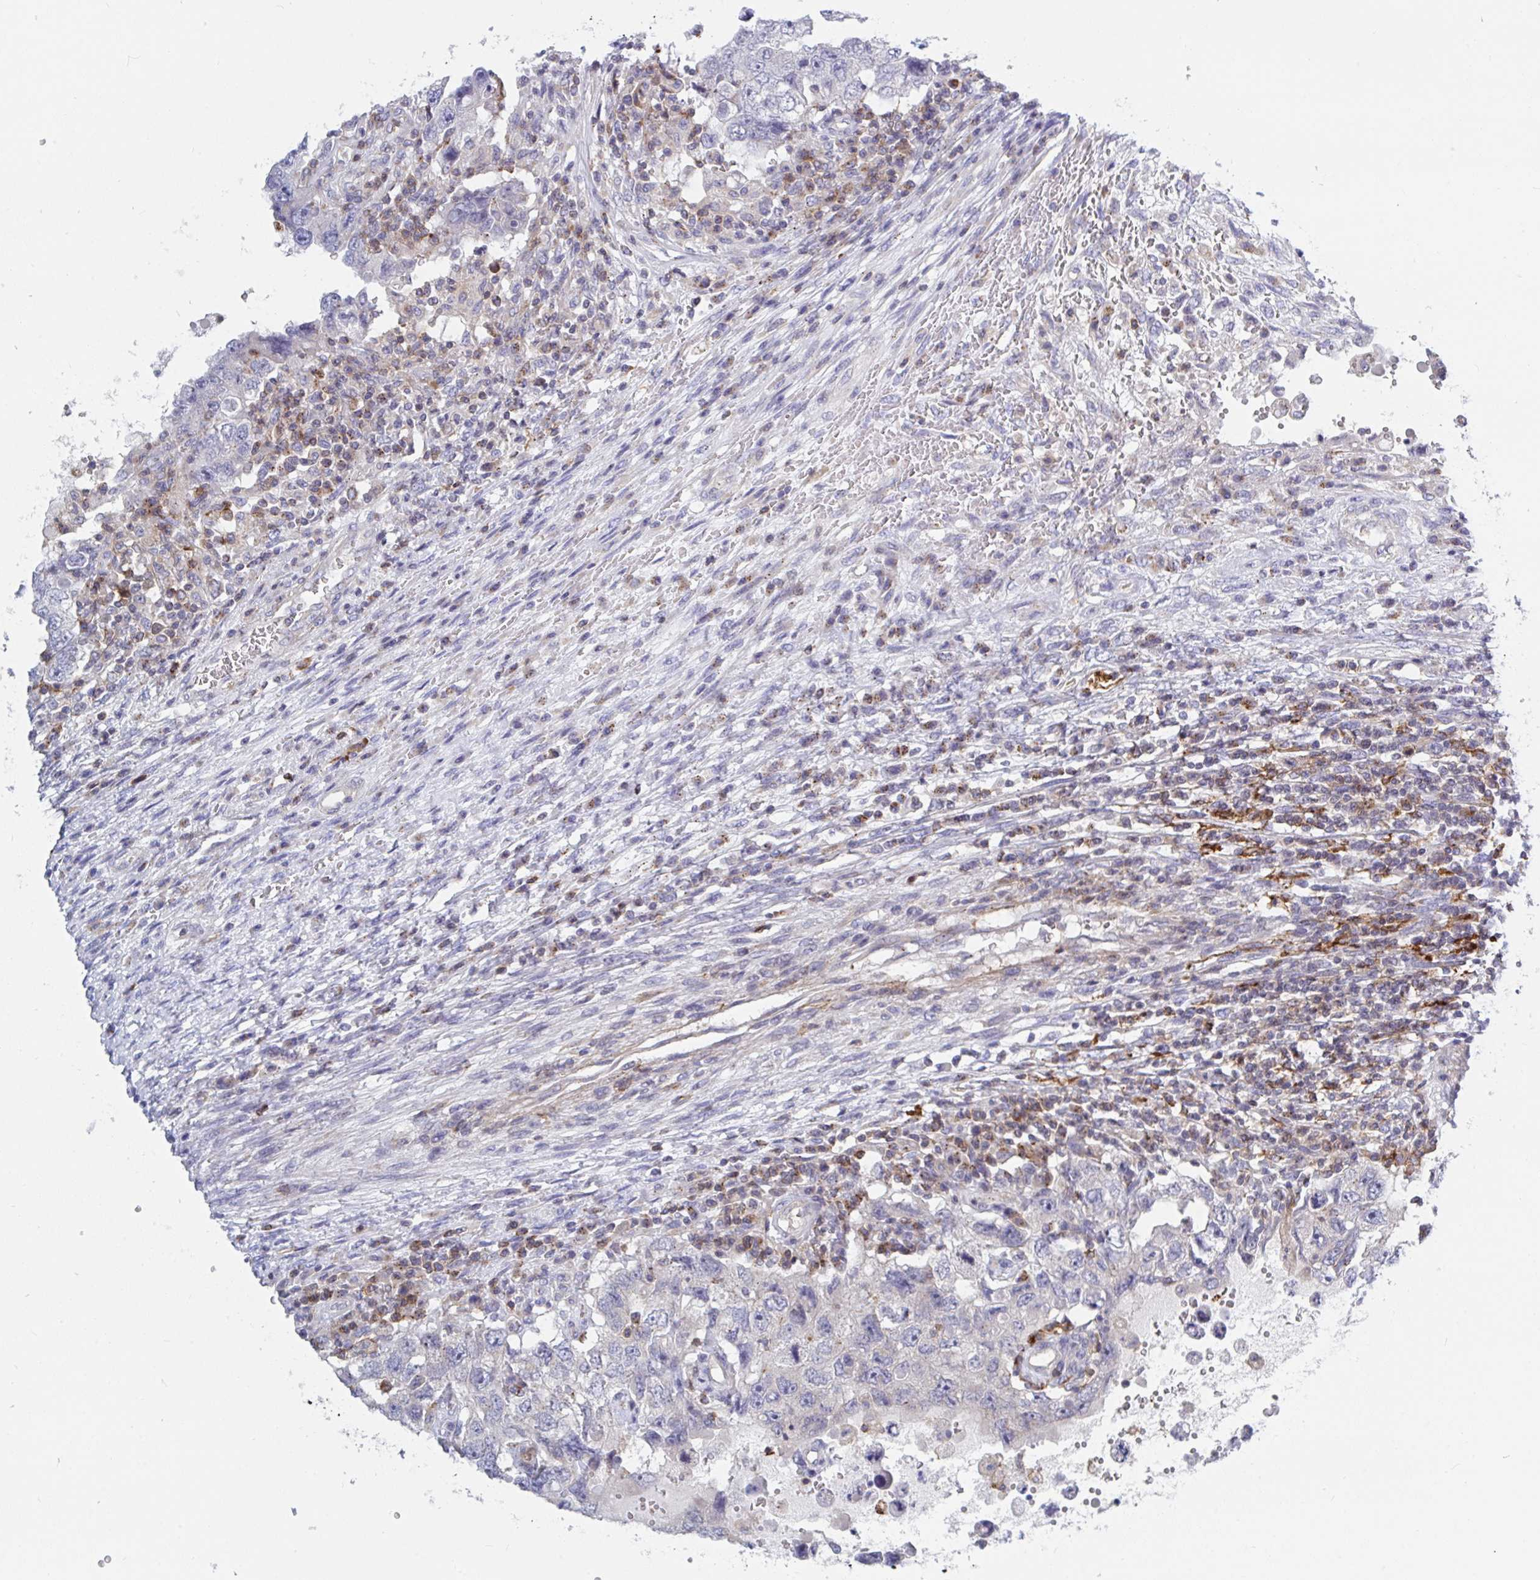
{"staining": {"intensity": "negative", "quantity": "none", "location": "none"}, "tissue": "testis cancer", "cell_type": "Tumor cells", "image_type": "cancer", "snomed": [{"axis": "morphology", "description": "Carcinoma, Embryonal, NOS"}, {"axis": "topography", "description": "Testis"}], "caption": "IHC photomicrograph of neoplastic tissue: embryonal carcinoma (testis) stained with DAB reveals no significant protein staining in tumor cells. (Stains: DAB (3,3'-diaminobenzidine) IHC with hematoxylin counter stain, Microscopy: brightfield microscopy at high magnification).", "gene": "FRMD3", "patient": {"sex": "male", "age": 26}}